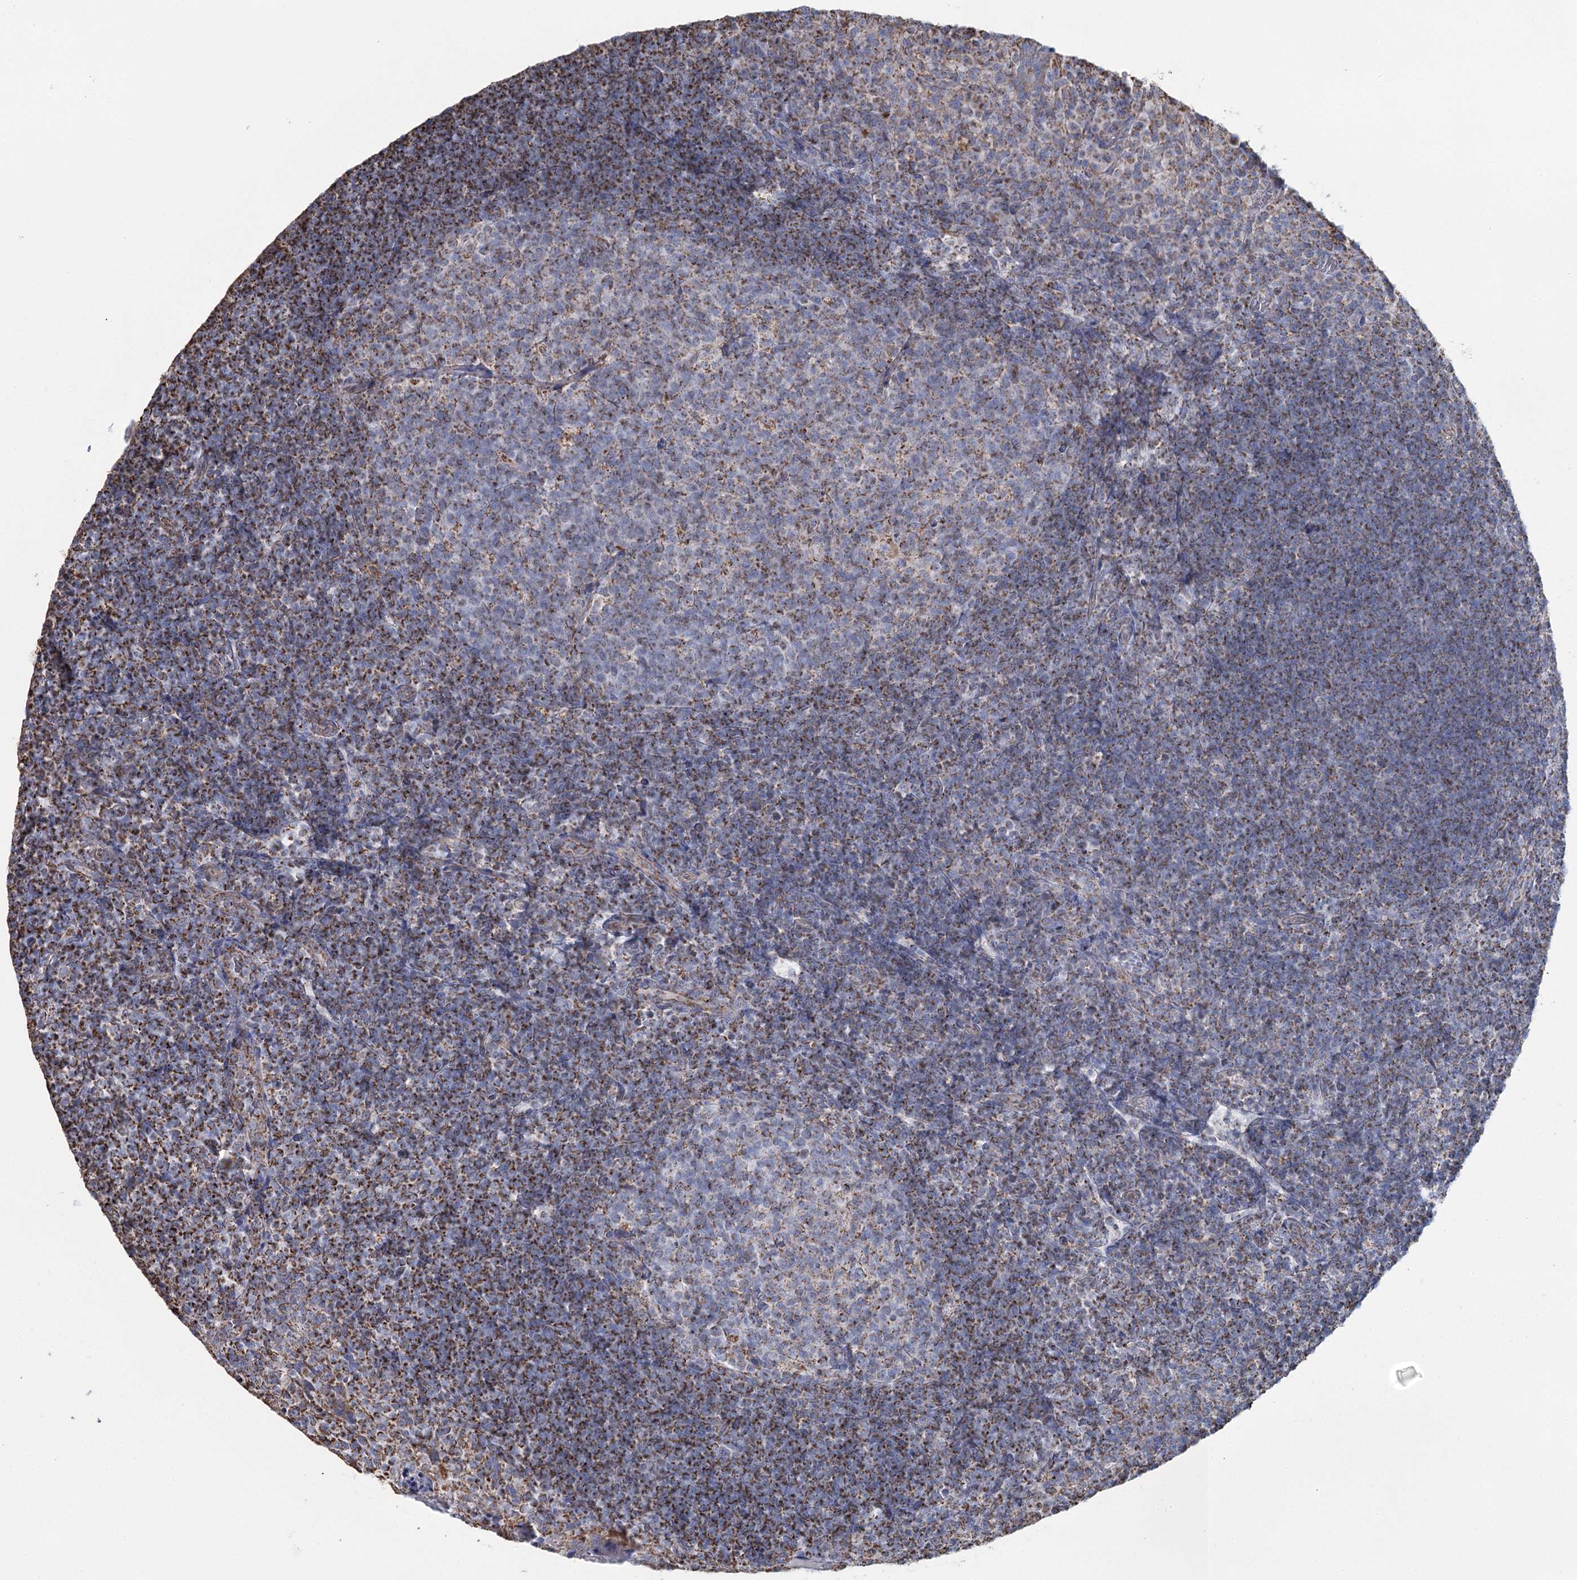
{"staining": {"intensity": "moderate", "quantity": "<25%", "location": "cytoplasmic/membranous"}, "tissue": "tonsil", "cell_type": "Germinal center cells", "image_type": "normal", "snomed": [{"axis": "morphology", "description": "Normal tissue, NOS"}, {"axis": "topography", "description": "Tonsil"}], "caption": "Immunohistochemical staining of benign human tonsil shows moderate cytoplasmic/membranous protein positivity in about <25% of germinal center cells. (Brightfield microscopy of DAB IHC at high magnification).", "gene": "MRPL44", "patient": {"sex": "female", "age": 10}}